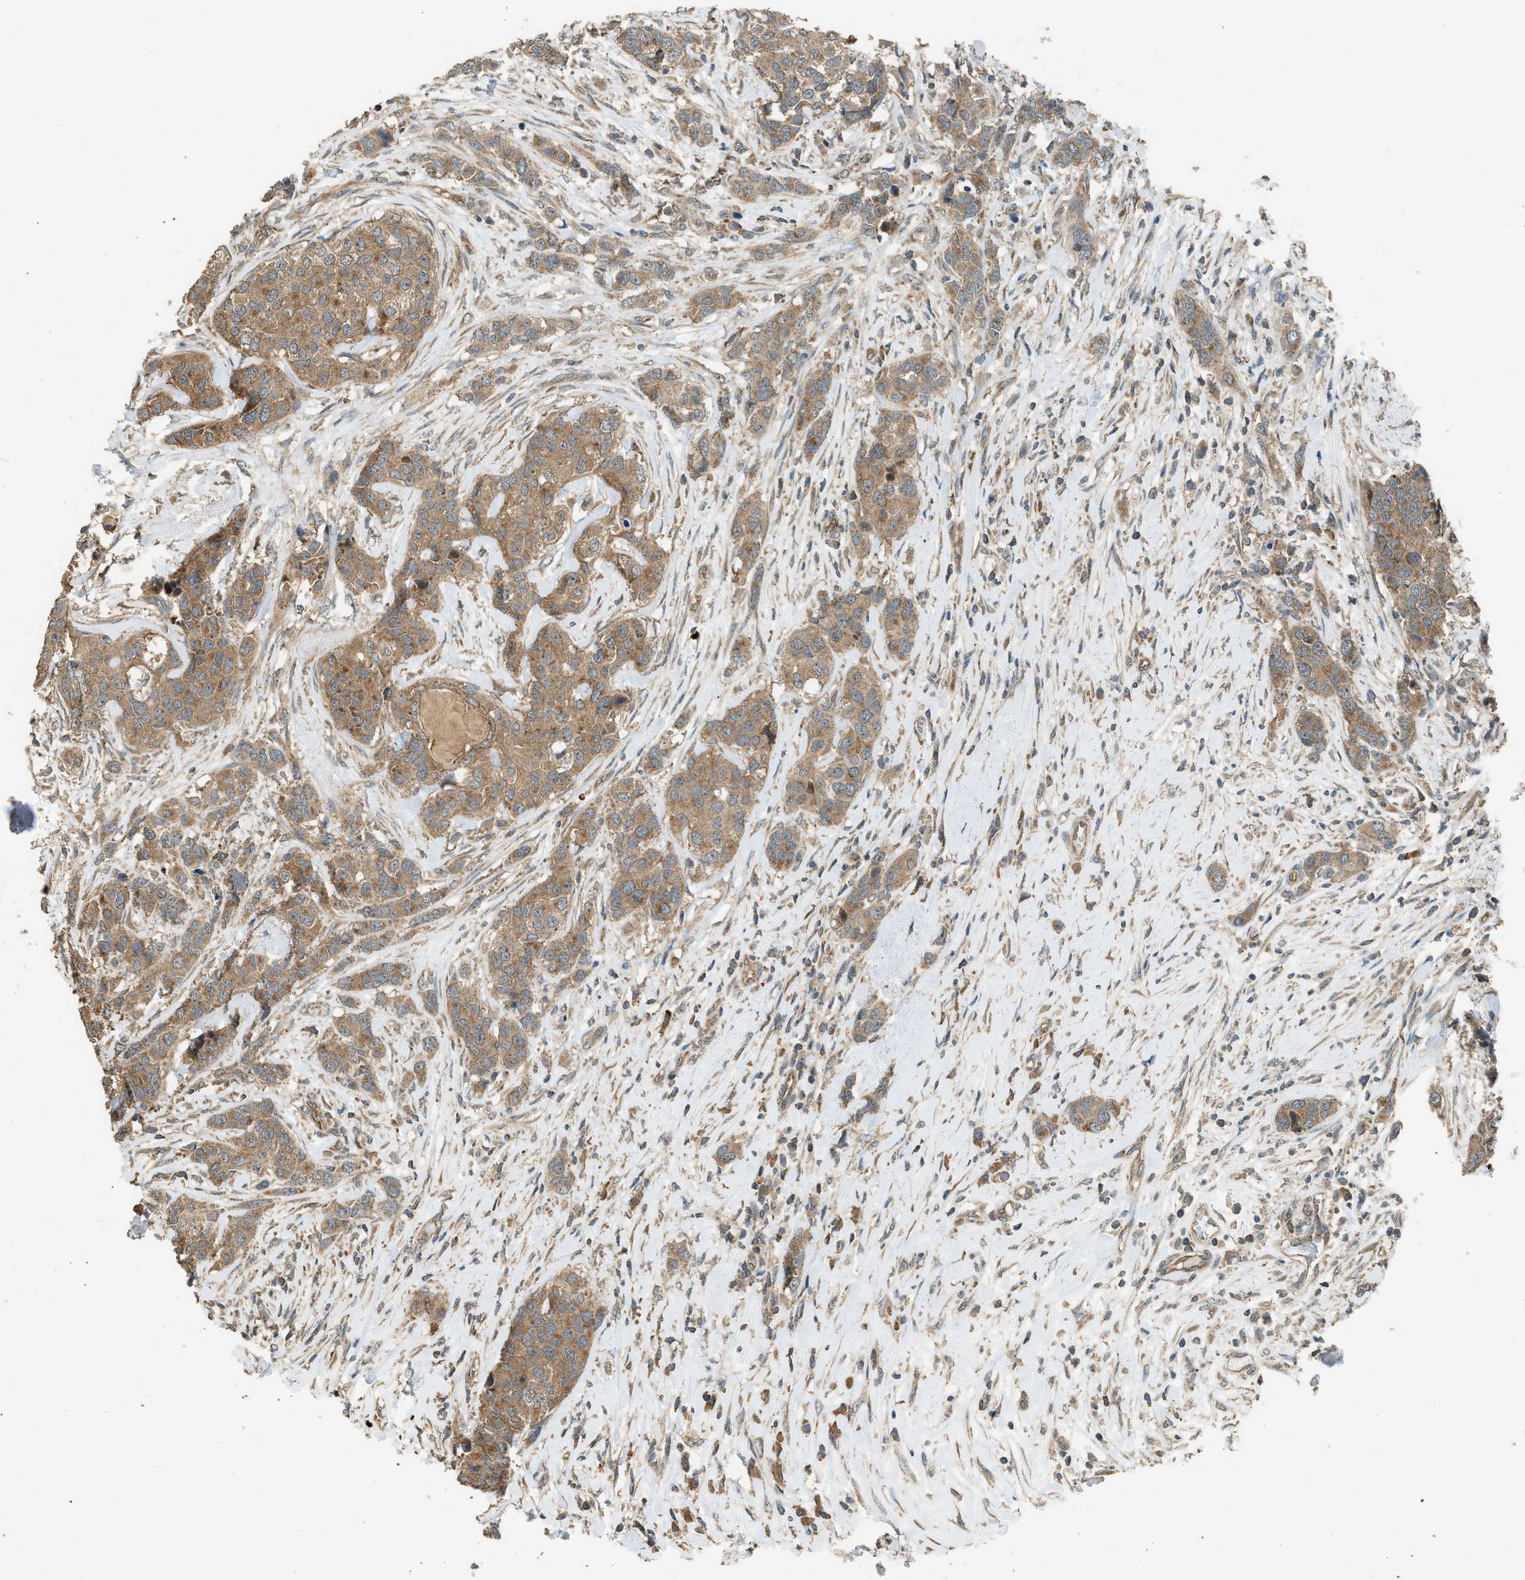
{"staining": {"intensity": "moderate", "quantity": ">75%", "location": "cytoplasmic/membranous"}, "tissue": "breast cancer", "cell_type": "Tumor cells", "image_type": "cancer", "snomed": [{"axis": "morphology", "description": "Lobular carcinoma"}, {"axis": "topography", "description": "Breast"}], "caption": "IHC (DAB (3,3'-diaminobenzidine)) staining of human lobular carcinoma (breast) demonstrates moderate cytoplasmic/membranous protein positivity in about >75% of tumor cells.", "gene": "HIP1R", "patient": {"sex": "female", "age": 59}}